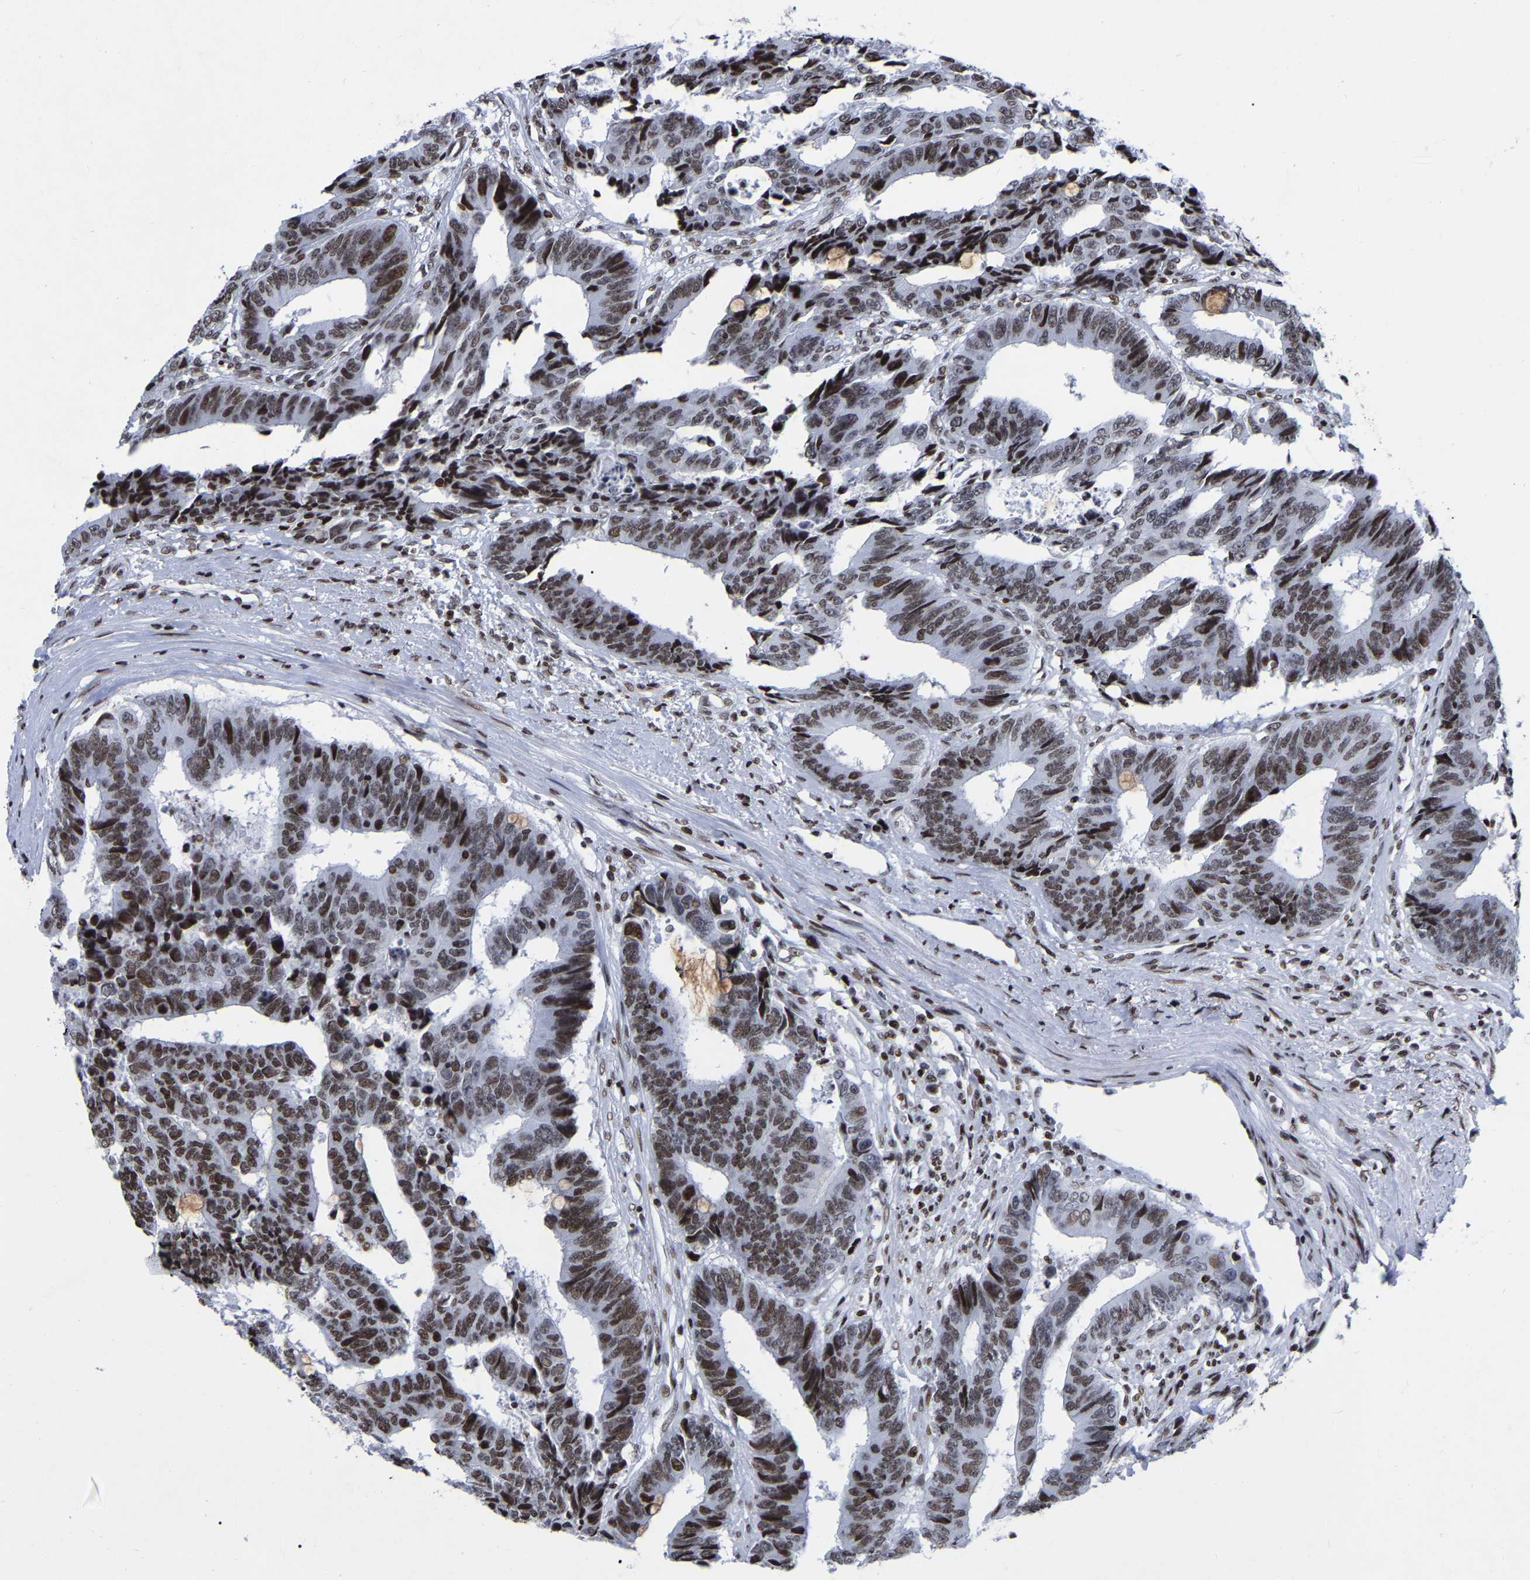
{"staining": {"intensity": "moderate", "quantity": ">75%", "location": "nuclear"}, "tissue": "colorectal cancer", "cell_type": "Tumor cells", "image_type": "cancer", "snomed": [{"axis": "morphology", "description": "Adenocarcinoma, NOS"}, {"axis": "topography", "description": "Rectum"}], "caption": "Approximately >75% of tumor cells in human adenocarcinoma (colorectal) display moderate nuclear protein expression as visualized by brown immunohistochemical staining.", "gene": "PRCC", "patient": {"sex": "male", "age": 84}}